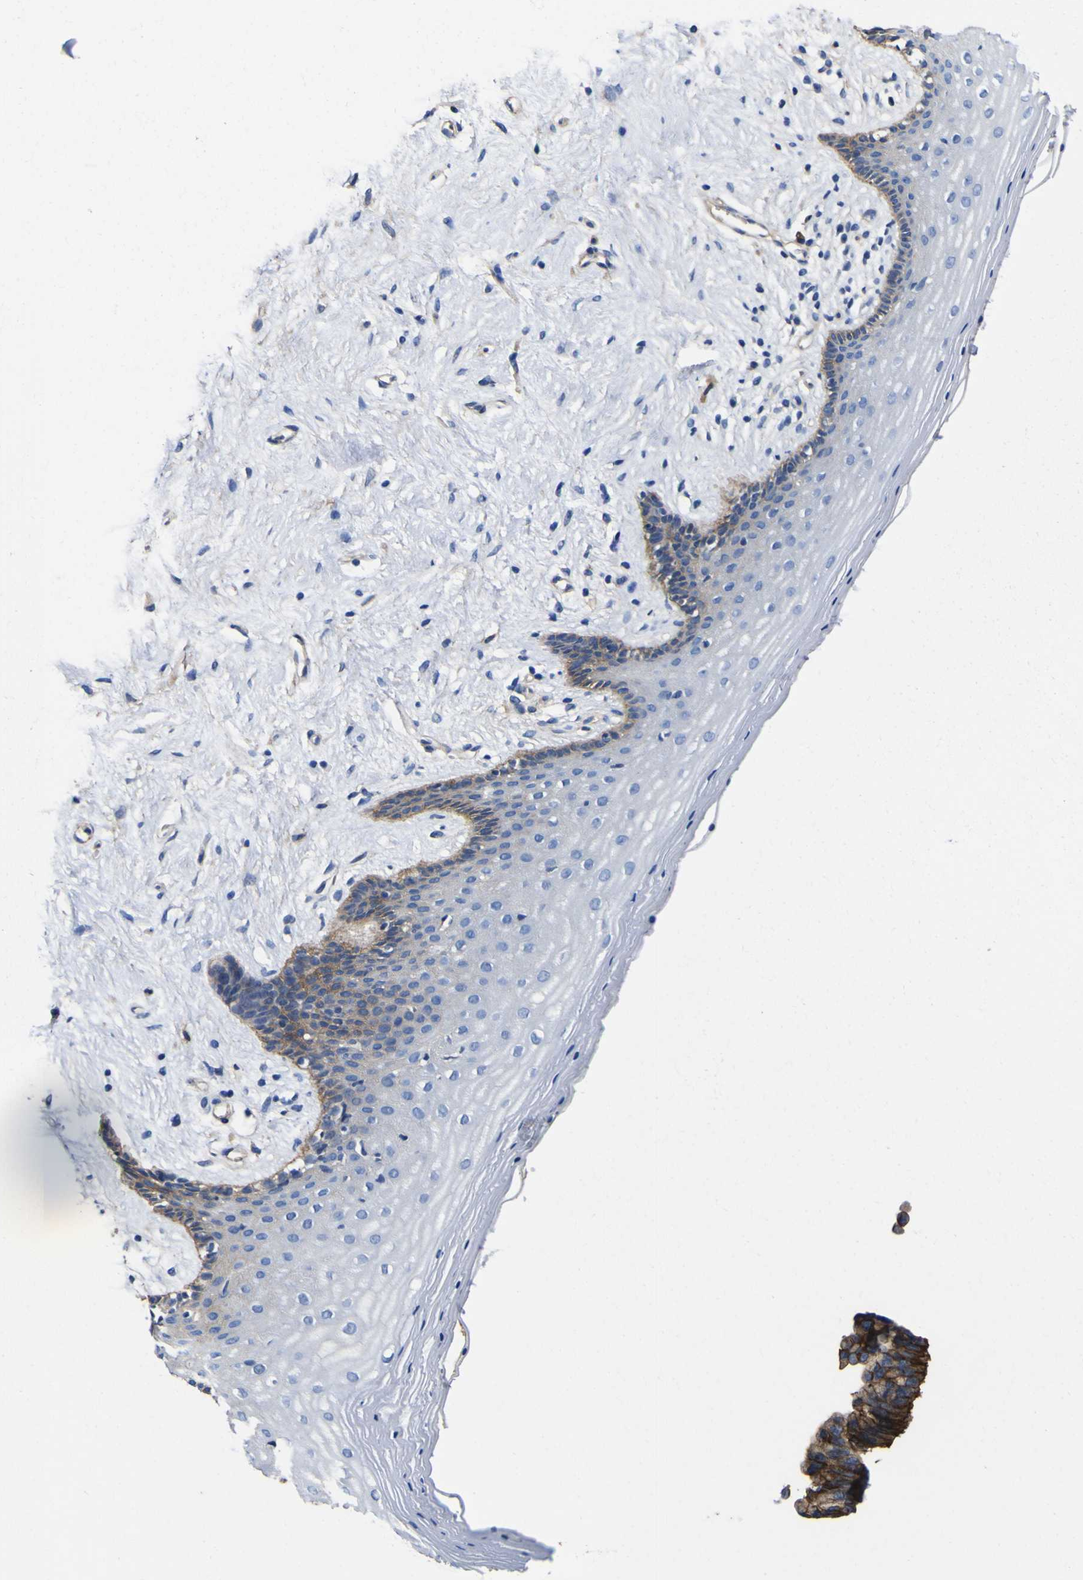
{"staining": {"intensity": "weak", "quantity": "25%-75%", "location": "cytoplasmic/membranous"}, "tissue": "vagina", "cell_type": "Squamous epithelial cells", "image_type": "normal", "snomed": [{"axis": "morphology", "description": "Normal tissue, NOS"}, {"axis": "topography", "description": "Vagina"}], "caption": "A brown stain labels weak cytoplasmic/membranous expression of a protein in squamous epithelial cells of normal vagina. Using DAB (3,3'-diaminobenzidine) (brown) and hematoxylin (blue) stains, captured at high magnification using brightfield microscopy.", "gene": "CD151", "patient": {"sex": "female", "age": 44}}